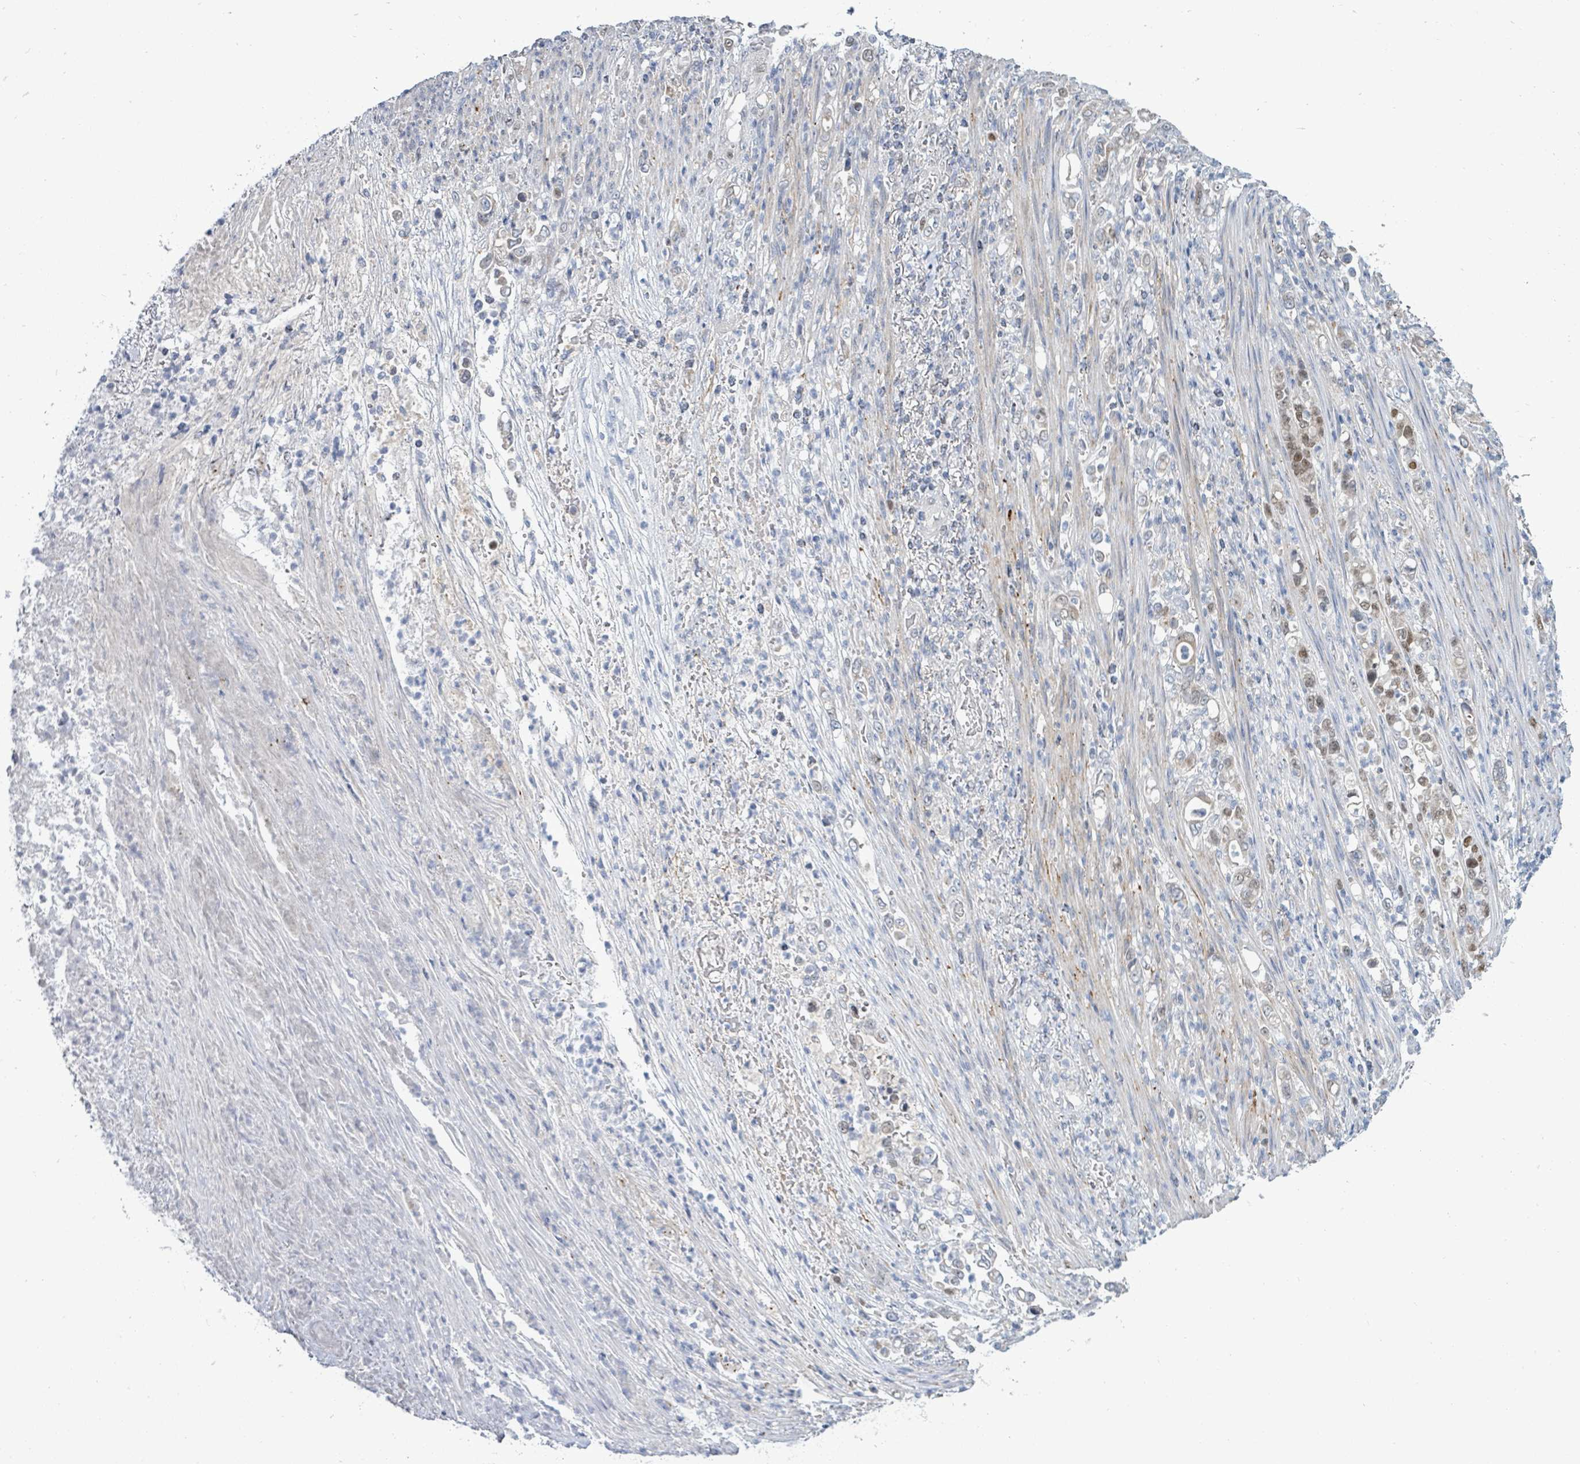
{"staining": {"intensity": "moderate", "quantity": "<25%", "location": "cytoplasmic/membranous,nuclear"}, "tissue": "stomach cancer", "cell_type": "Tumor cells", "image_type": "cancer", "snomed": [{"axis": "morphology", "description": "Normal tissue, NOS"}, {"axis": "morphology", "description": "Adenocarcinoma, NOS"}, {"axis": "topography", "description": "Stomach"}], "caption": "A high-resolution histopathology image shows immunohistochemistry (IHC) staining of stomach cancer (adenocarcinoma), which displays moderate cytoplasmic/membranous and nuclear staining in approximately <25% of tumor cells. (Stains: DAB in brown, nuclei in blue, Microscopy: brightfield microscopy at high magnification).", "gene": "ZFPM1", "patient": {"sex": "female", "age": 79}}